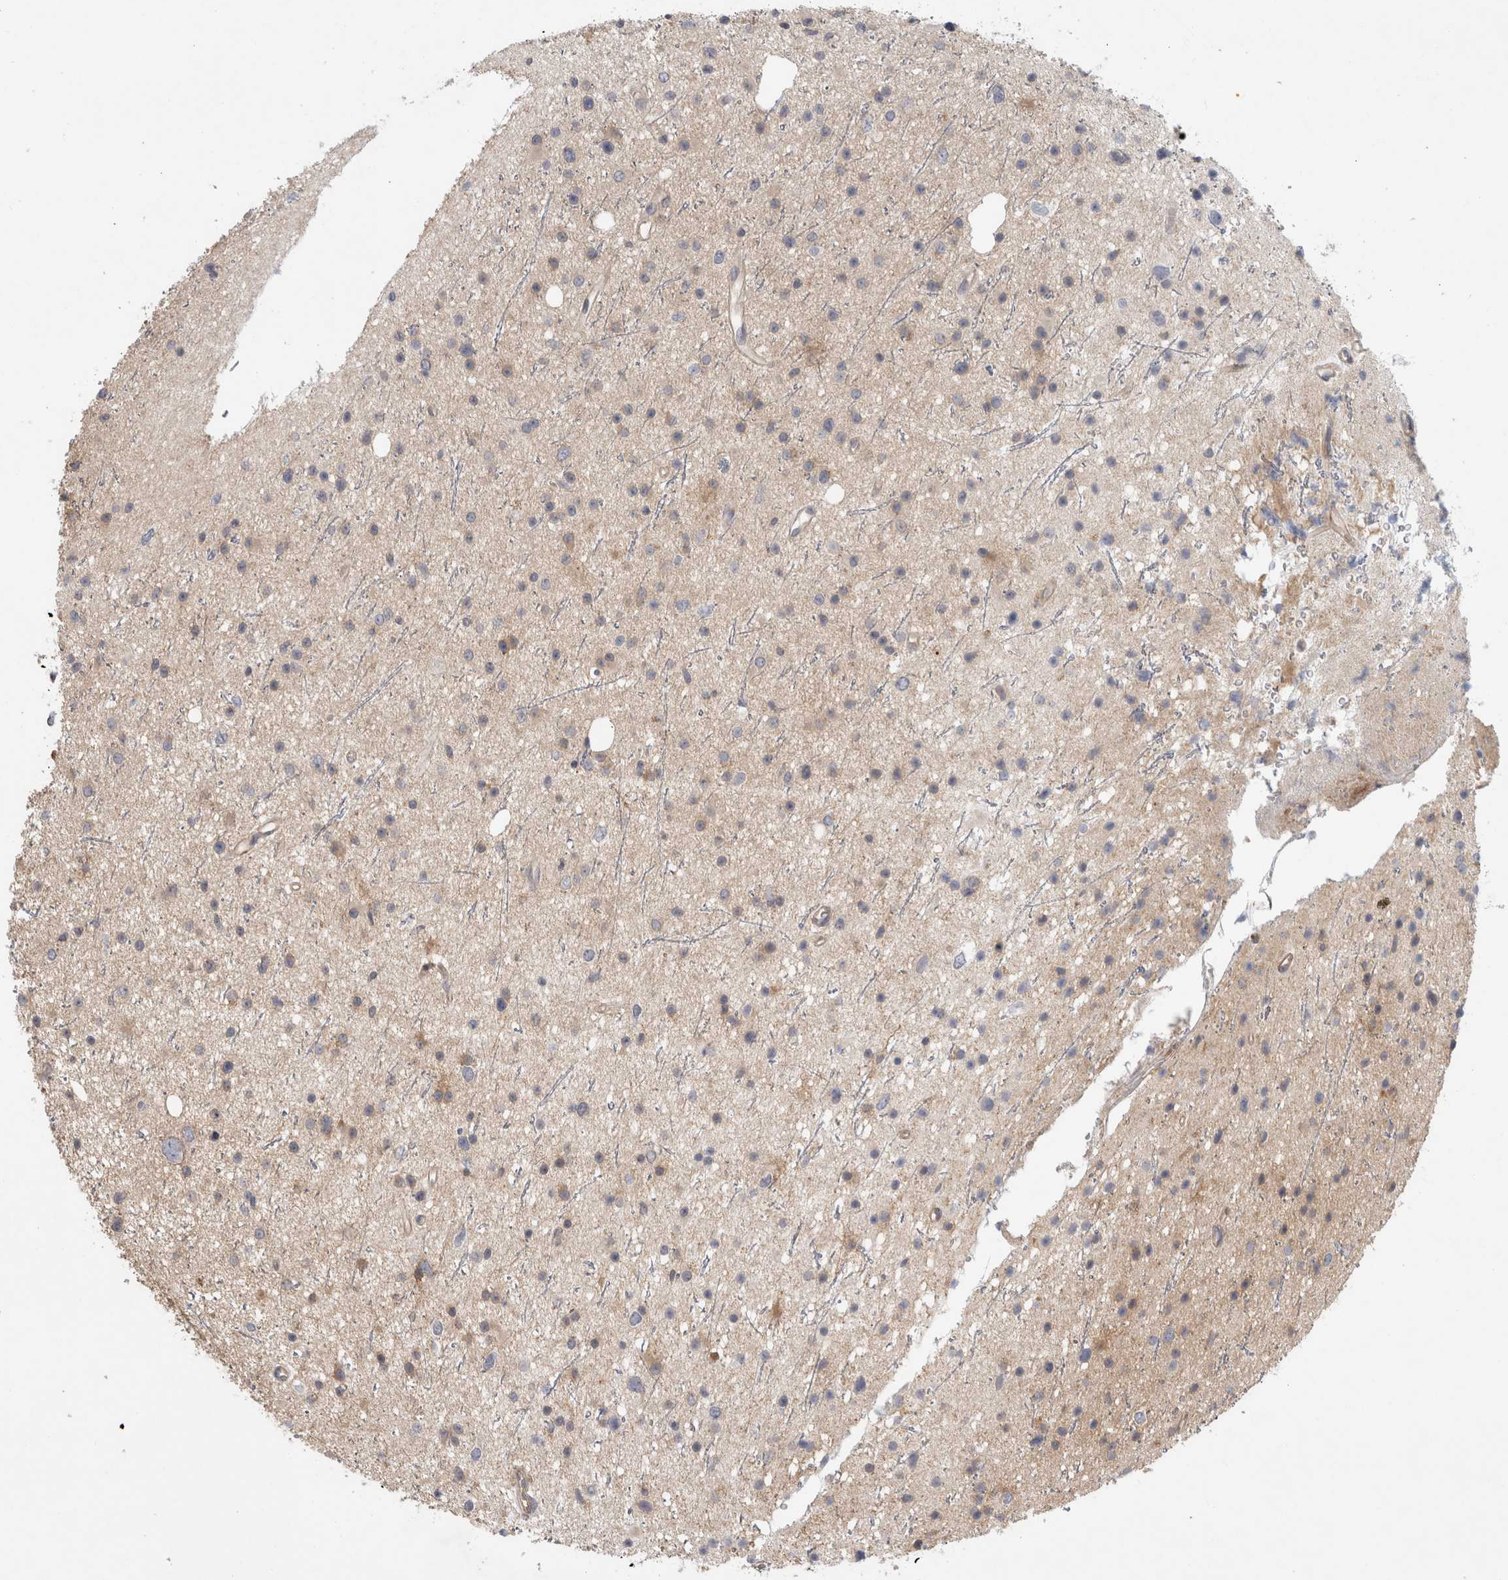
{"staining": {"intensity": "weak", "quantity": "<25%", "location": "cytoplasmic/membranous"}, "tissue": "glioma", "cell_type": "Tumor cells", "image_type": "cancer", "snomed": [{"axis": "morphology", "description": "Glioma, malignant, Low grade"}, {"axis": "topography", "description": "Cerebral cortex"}], "caption": "This is an immunohistochemistry image of human malignant low-grade glioma. There is no staining in tumor cells.", "gene": "PARP6", "patient": {"sex": "female", "age": 39}}